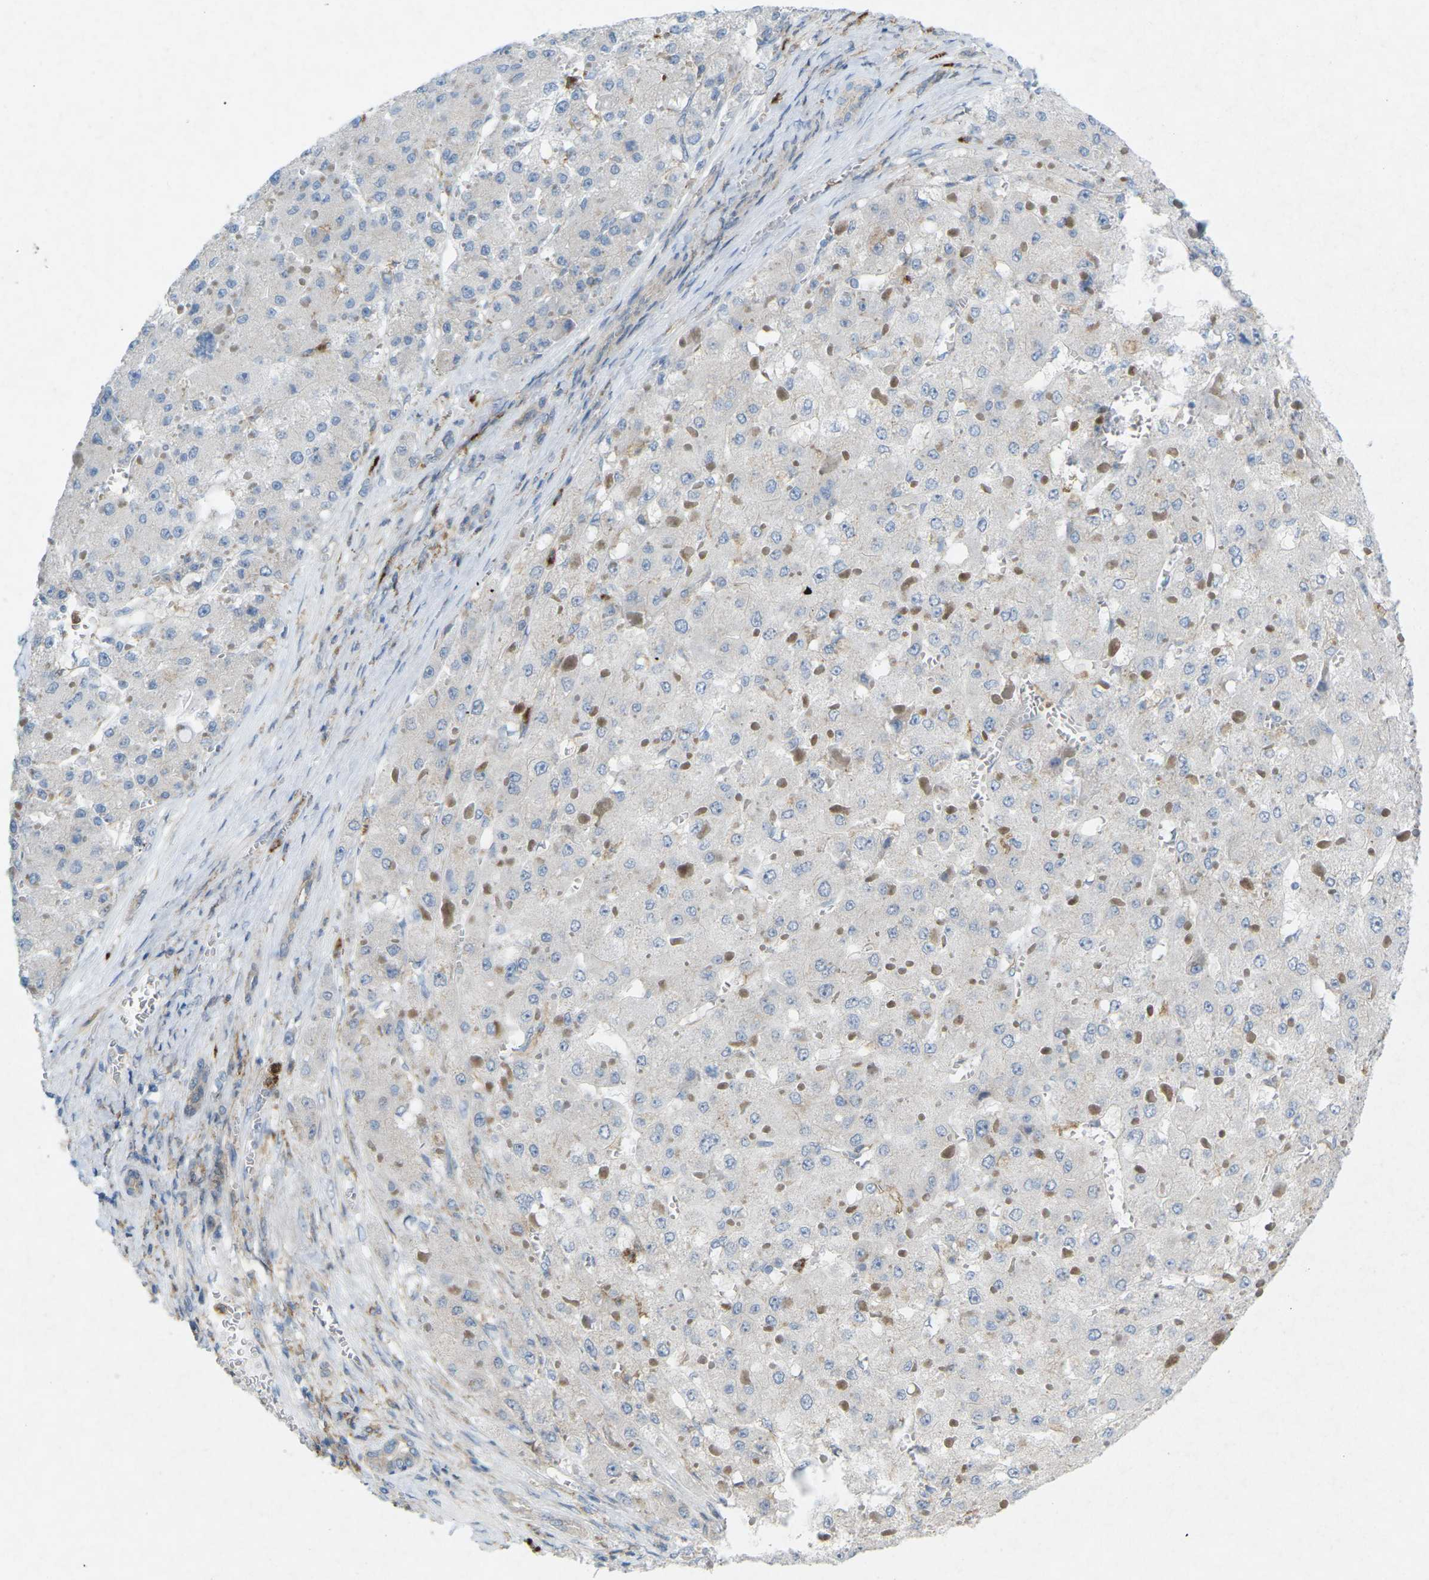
{"staining": {"intensity": "negative", "quantity": "none", "location": "none"}, "tissue": "liver cancer", "cell_type": "Tumor cells", "image_type": "cancer", "snomed": [{"axis": "morphology", "description": "Carcinoma, Hepatocellular, NOS"}, {"axis": "topography", "description": "Liver"}], "caption": "Immunohistochemical staining of liver cancer exhibits no significant staining in tumor cells. (DAB IHC with hematoxylin counter stain).", "gene": "STK11", "patient": {"sex": "female", "age": 73}}